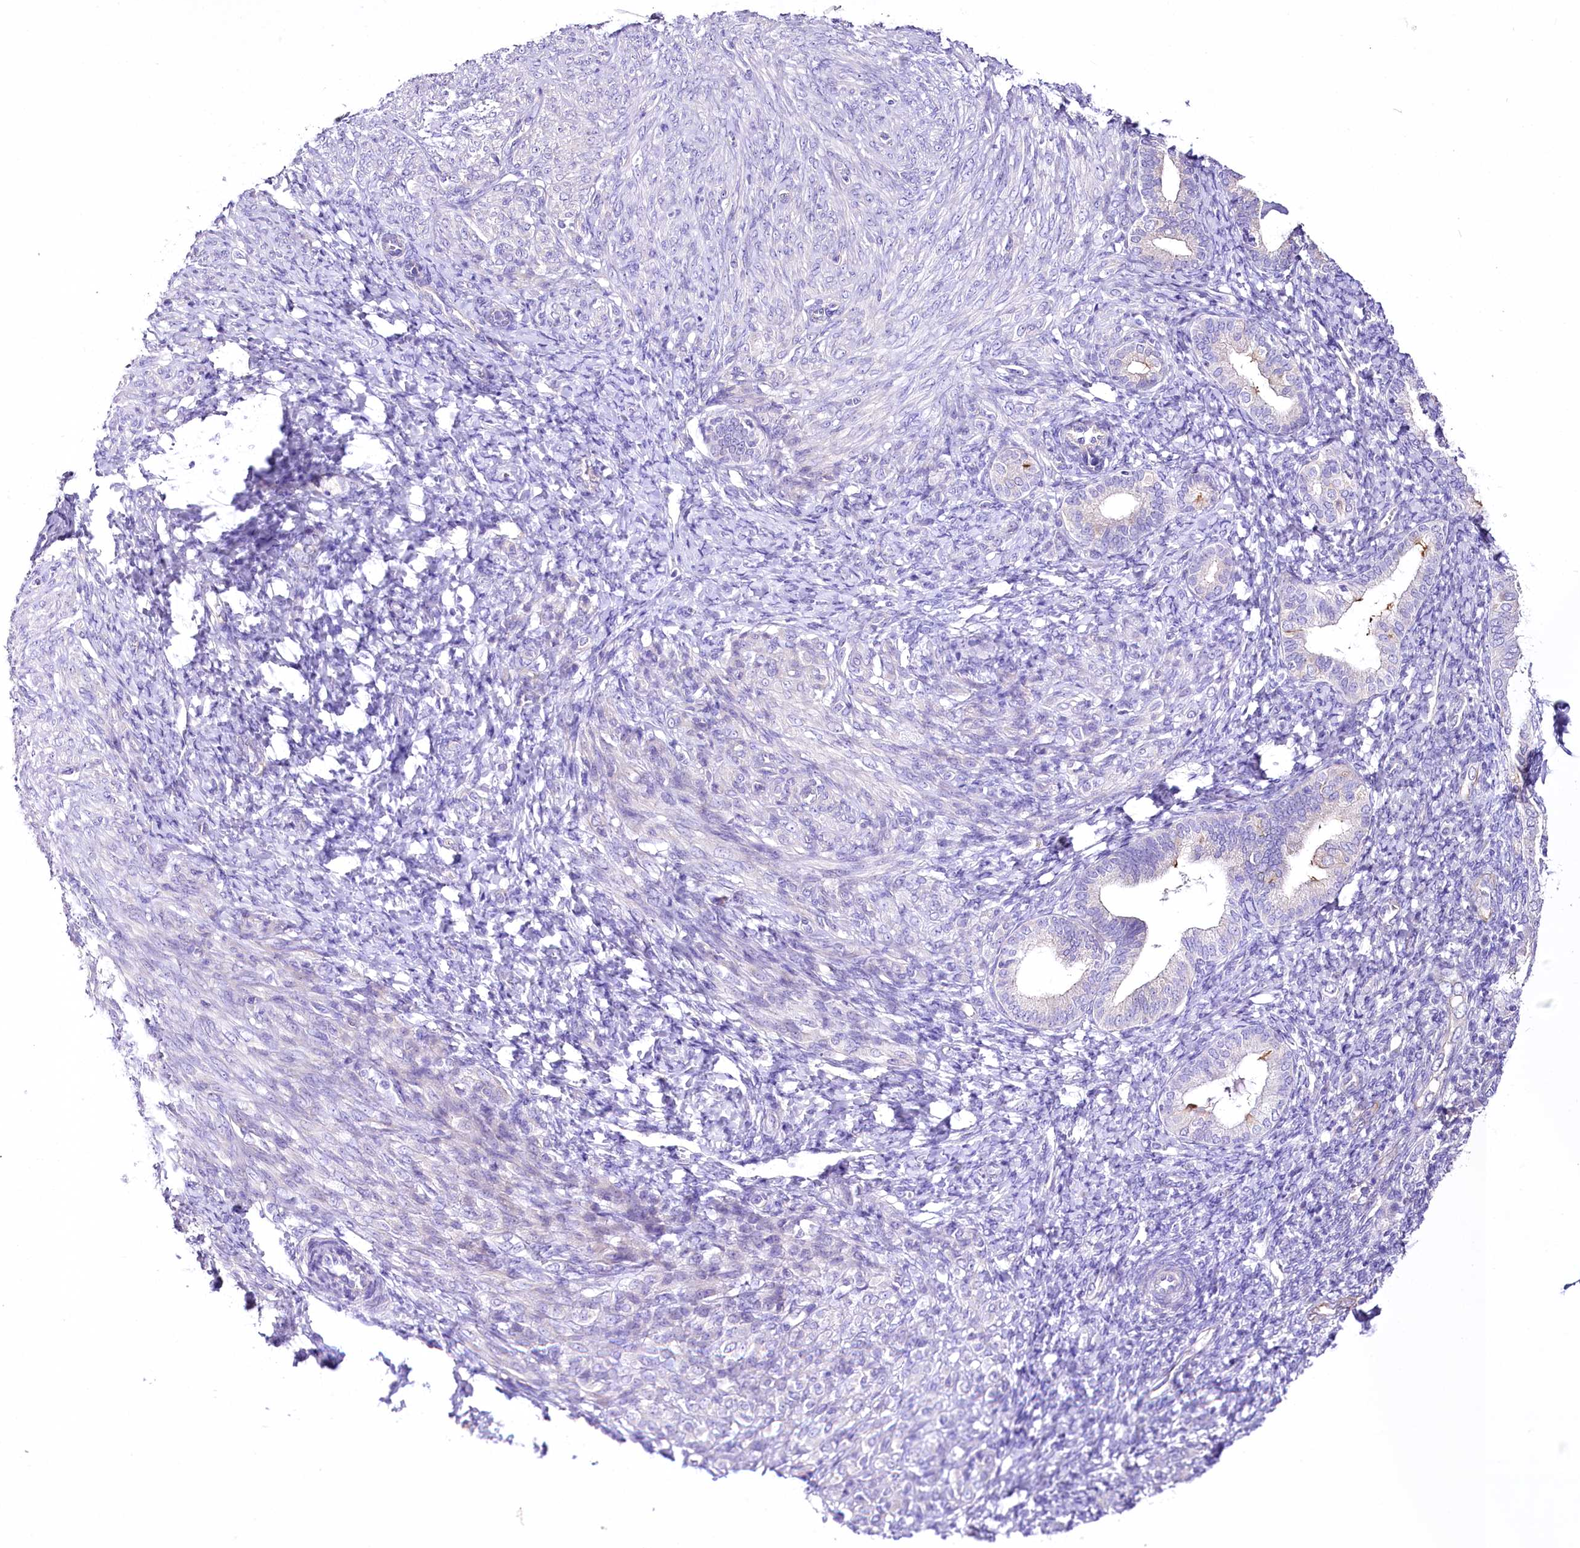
{"staining": {"intensity": "negative", "quantity": "none", "location": "none"}, "tissue": "endometrium", "cell_type": "Cells in endometrial stroma", "image_type": "normal", "snomed": [{"axis": "morphology", "description": "Normal tissue, NOS"}, {"axis": "topography", "description": "Endometrium"}], "caption": "Protein analysis of benign endometrium exhibits no significant expression in cells in endometrial stroma. (Stains: DAB immunohistochemistry with hematoxylin counter stain, Microscopy: brightfield microscopy at high magnification).", "gene": "LRRC34", "patient": {"sex": "female", "age": 72}}